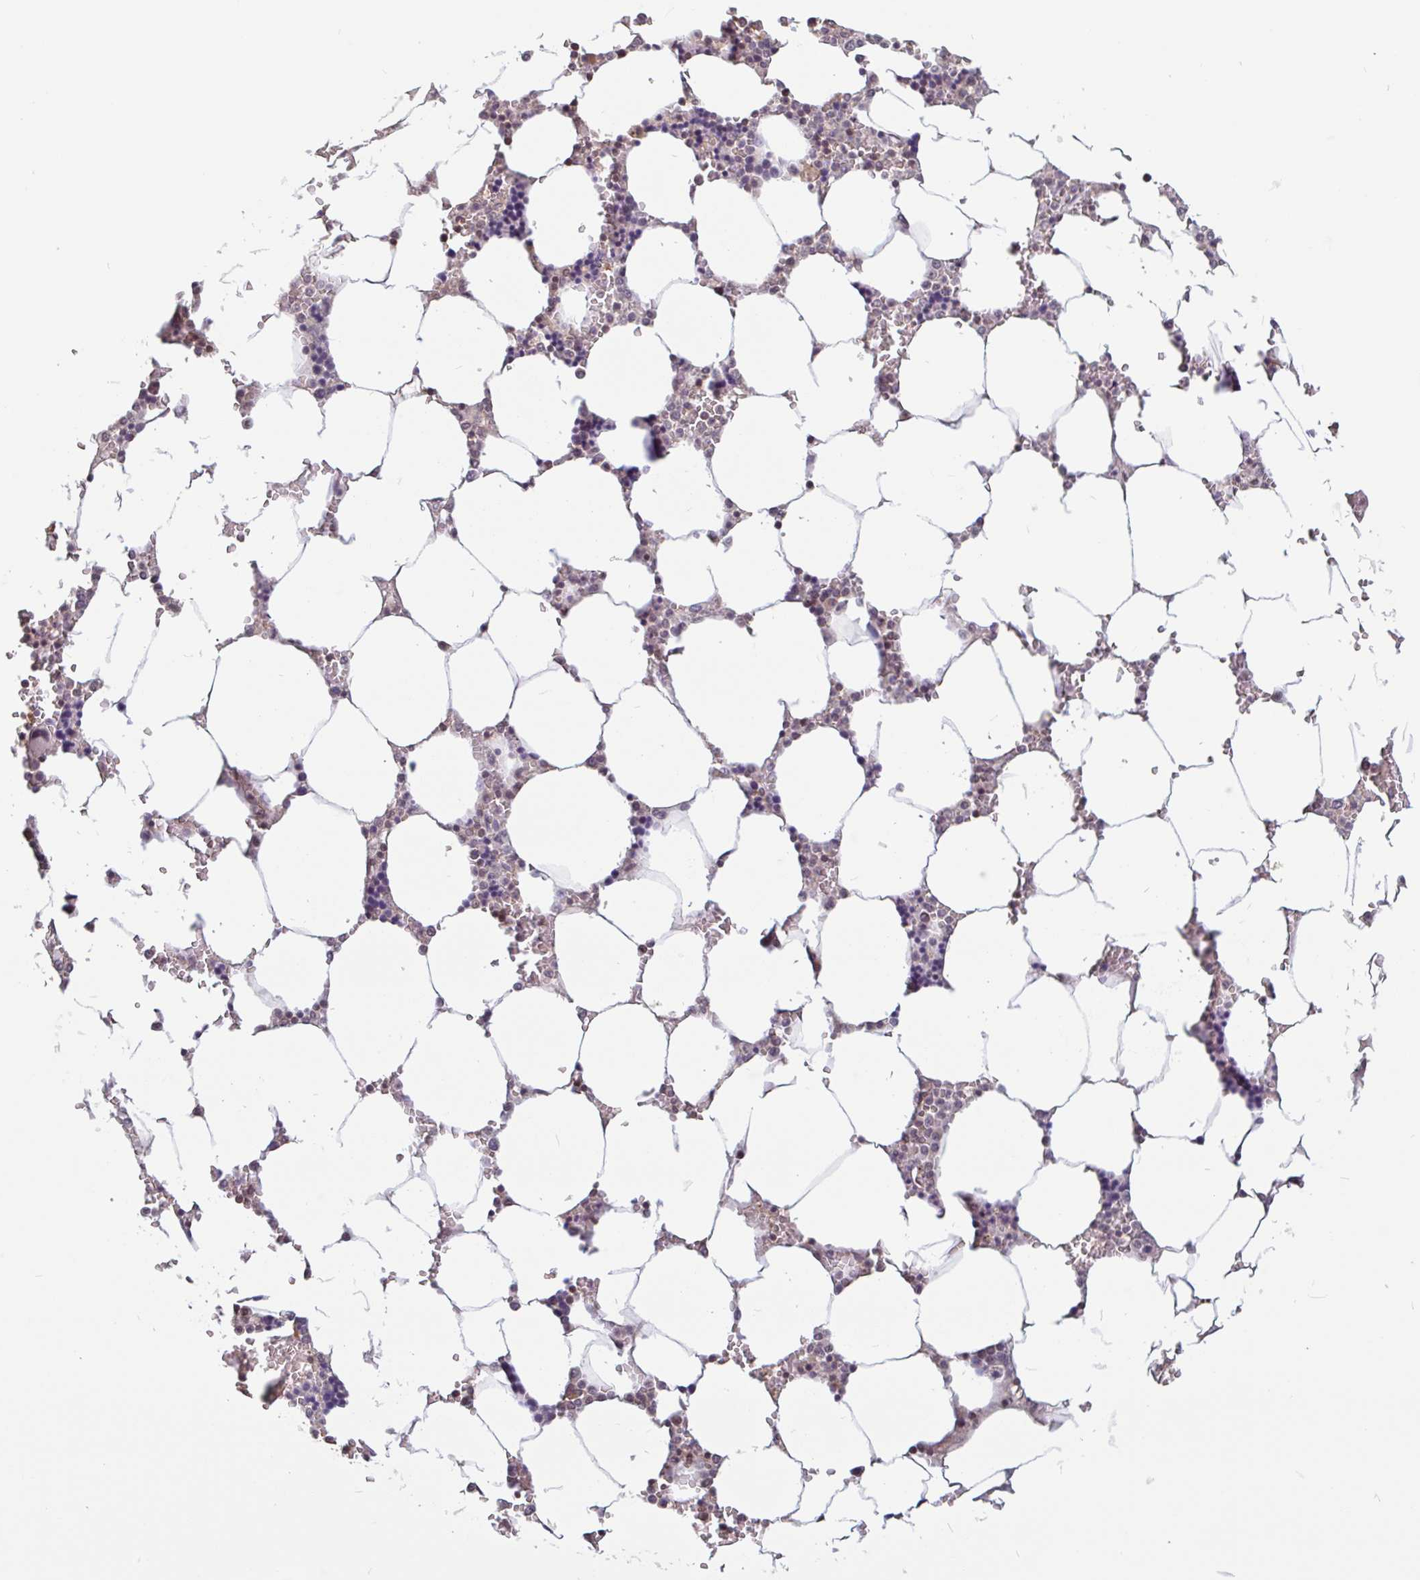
{"staining": {"intensity": "weak", "quantity": "<25%", "location": "nuclear"}, "tissue": "bone marrow", "cell_type": "Hematopoietic cells", "image_type": "normal", "snomed": [{"axis": "morphology", "description": "Normal tissue, NOS"}, {"axis": "topography", "description": "Bone marrow"}], "caption": "Immunohistochemistry image of normal bone marrow stained for a protein (brown), which demonstrates no staining in hematopoietic cells.", "gene": "DR1", "patient": {"sex": "male", "age": 64}}